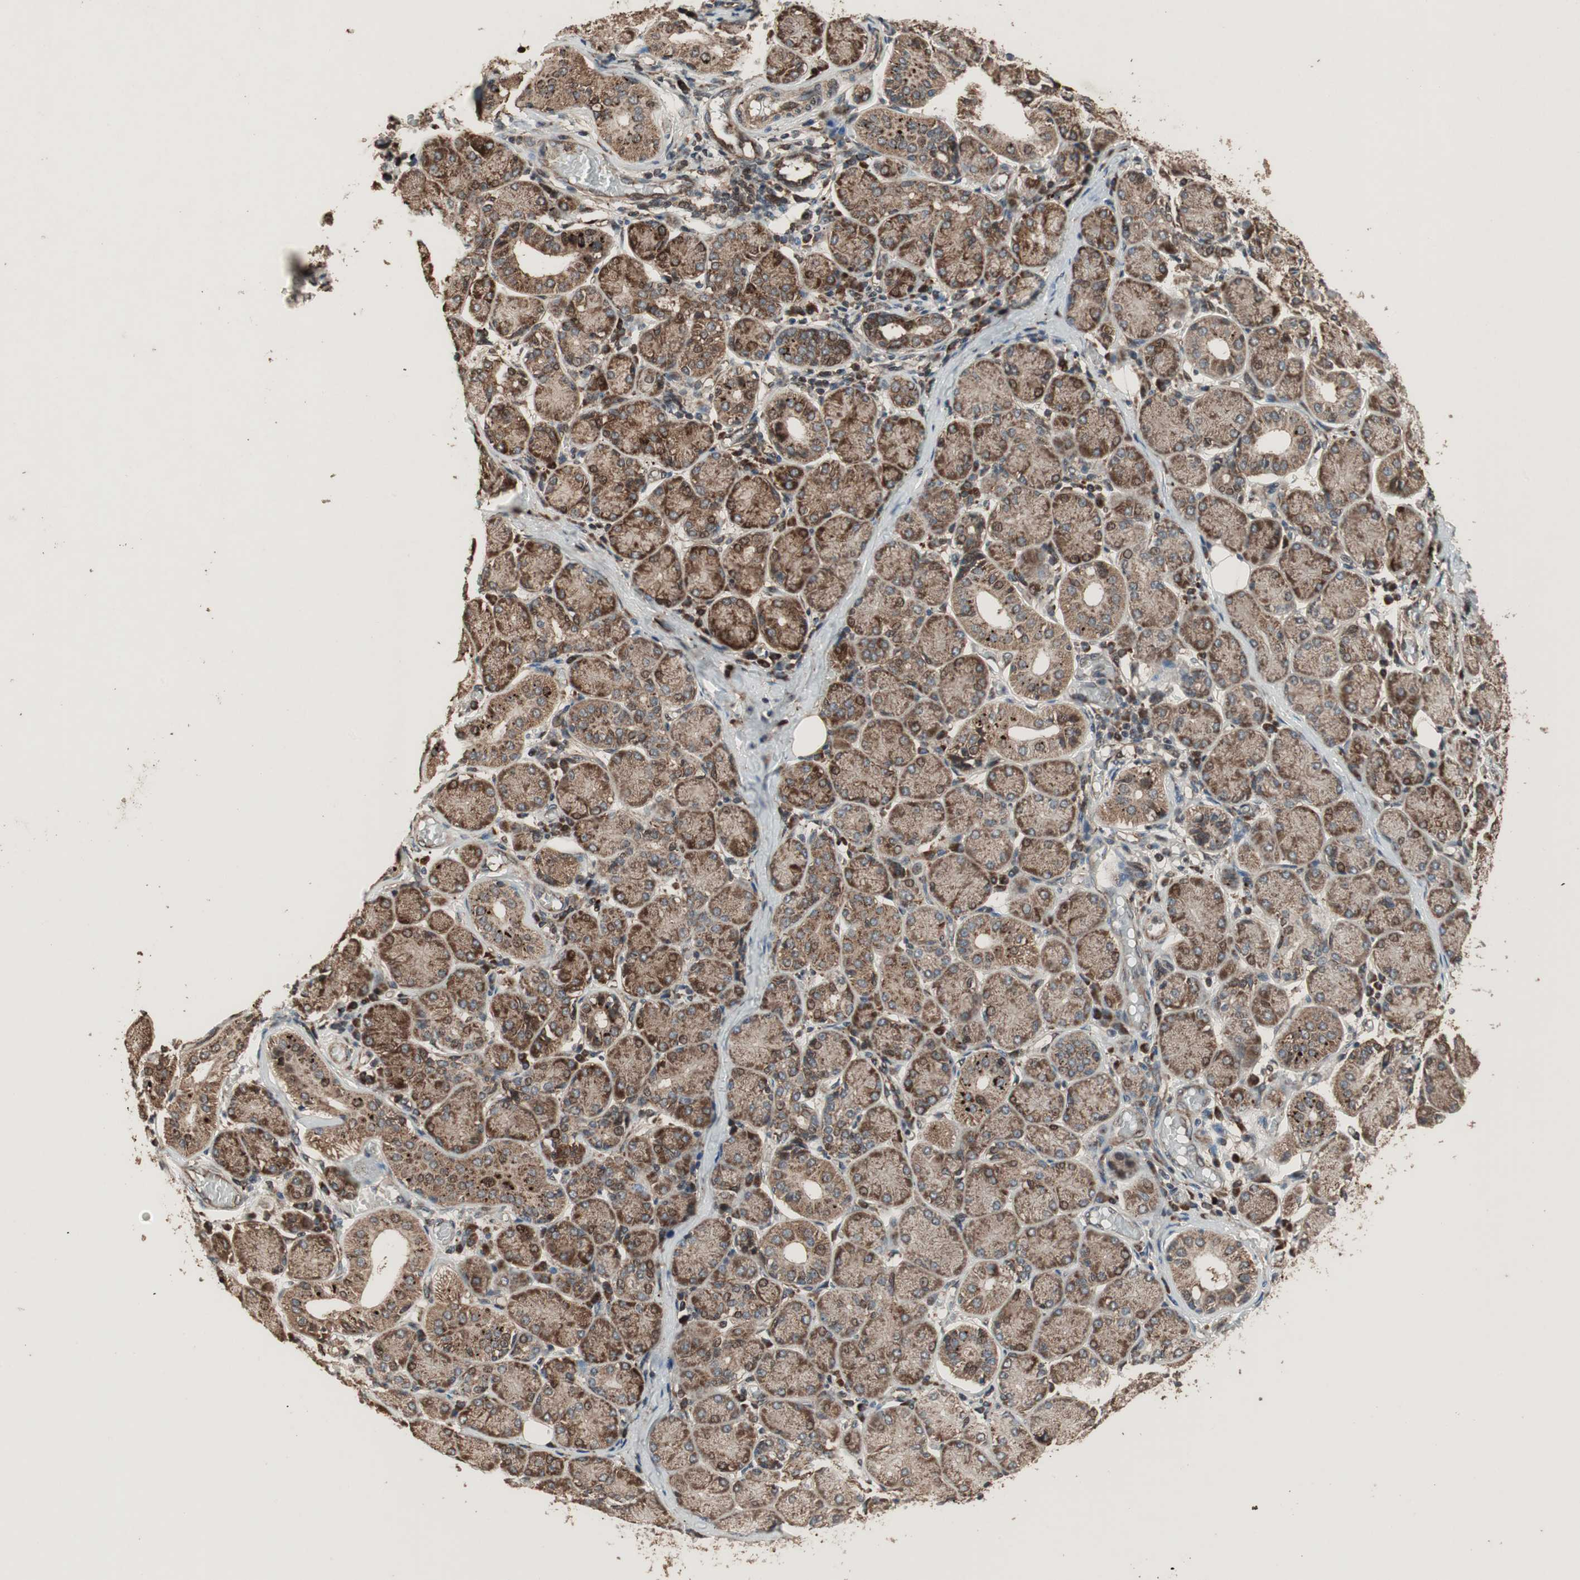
{"staining": {"intensity": "strong", "quantity": ">75%", "location": "cytoplasmic/membranous,nuclear"}, "tissue": "salivary gland", "cell_type": "Glandular cells", "image_type": "normal", "snomed": [{"axis": "morphology", "description": "Normal tissue, NOS"}, {"axis": "topography", "description": "Salivary gland"}], "caption": "DAB (3,3'-diaminobenzidine) immunohistochemical staining of benign salivary gland reveals strong cytoplasmic/membranous,nuclear protein staining in approximately >75% of glandular cells.", "gene": "RAB1A", "patient": {"sex": "female", "age": 24}}